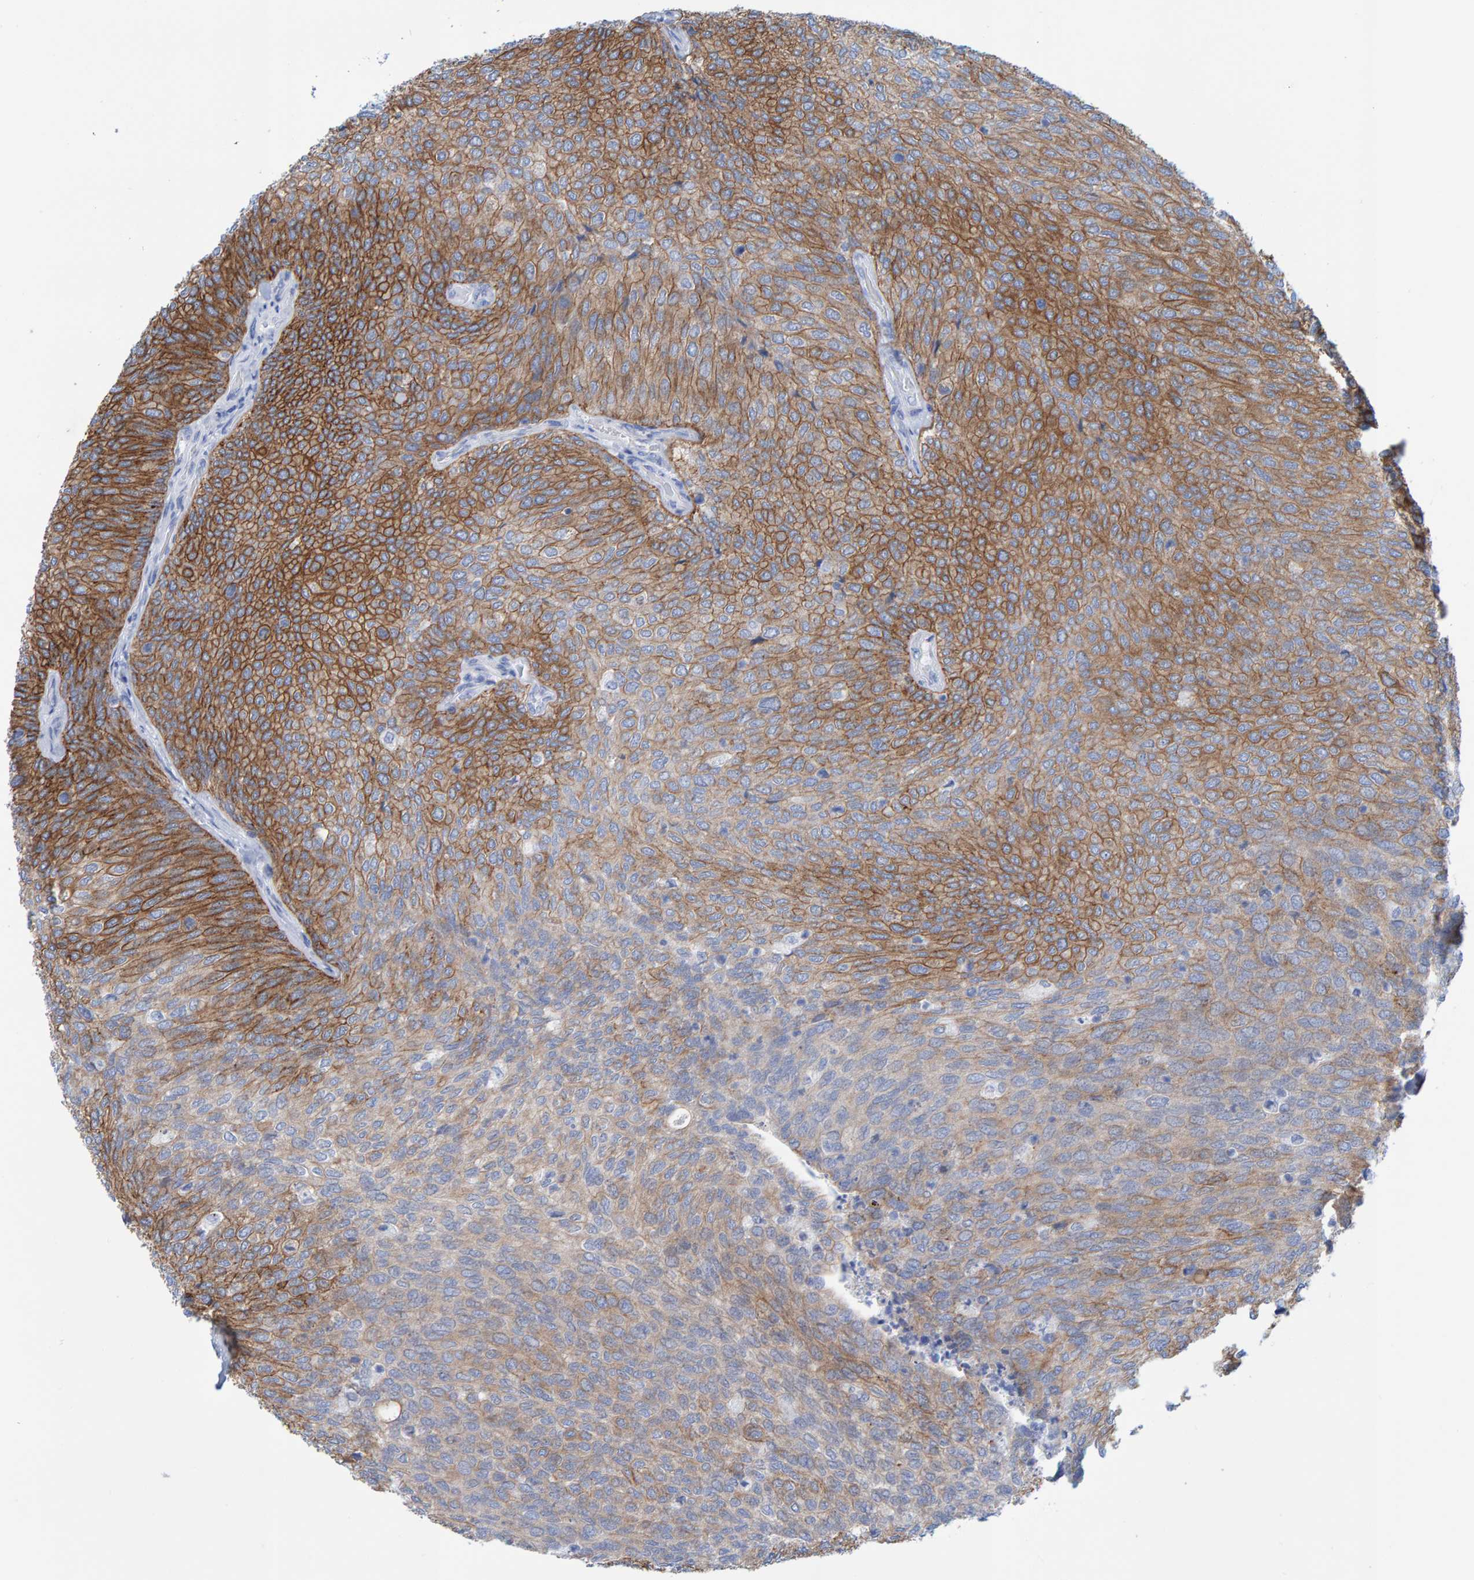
{"staining": {"intensity": "moderate", "quantity": "25%-75%", "location": "cytoplasmic/membranous"}, "tissue": "urothelial cancer", "cell_type": "Tumor cells", "image_type": "cancer", "snomed": [{"axis": "morphology", "description": "Urothelial carcinoma, Low grade"}, {"axis": "topography", "description": "Urinary bladder"}], "caption": "Brown immunohistochemical staining in human low-grade urothelial carcinoma shows moderate cytoplasmic/membranous expression in about 25%-75% of tumor cells.", "gene": "JAKMIP3", "patient": {"sex": "female", "age": 79}}